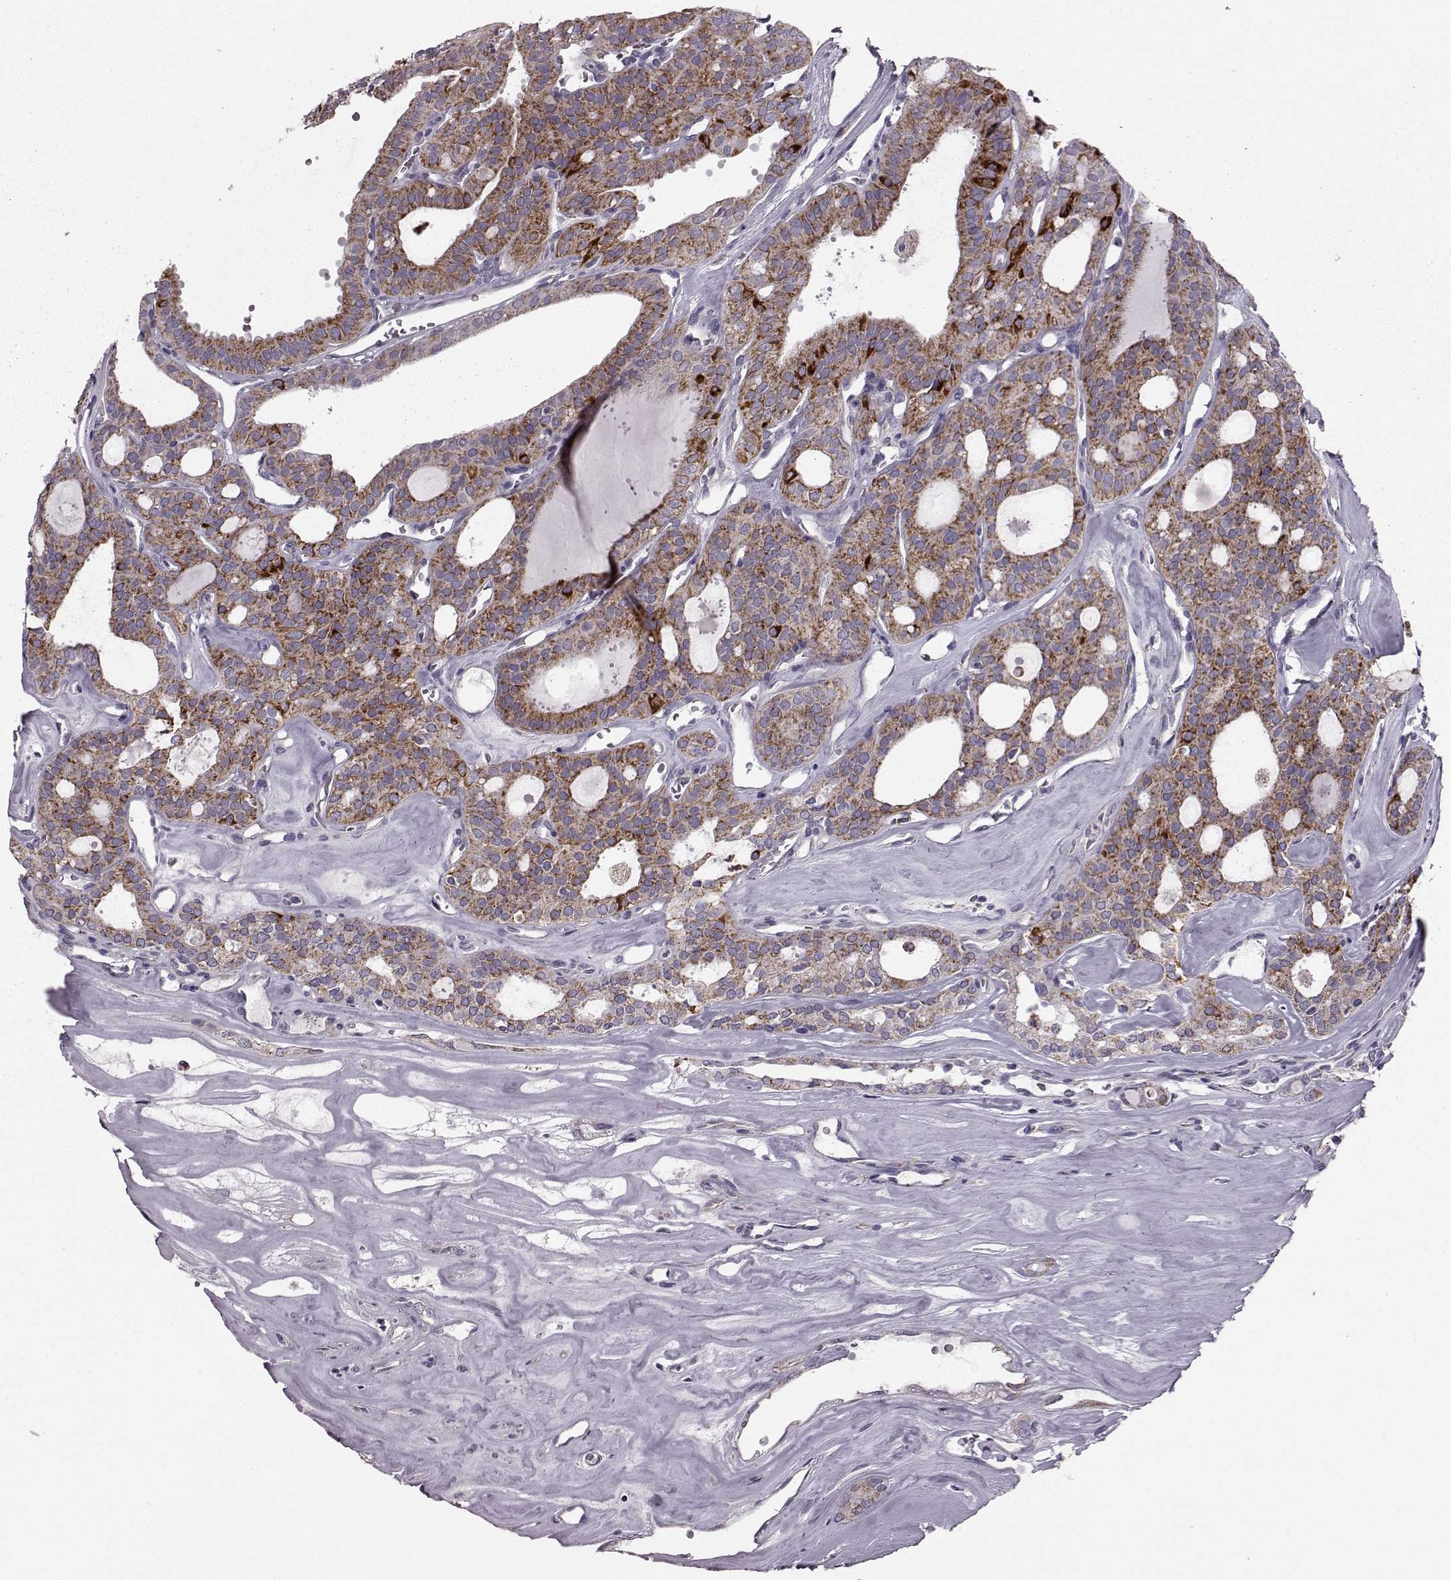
{"staining": {"intensity": "strong", "quantity": ">75%", "location": "cytoplasmic/membranous"}, "tissue": "thyroid cancer", "cell_type": "Tumor cells", "image_type": "cancer", "snomed": [{"axis": "morphology", "description": "Follicular adenoma carcinoma, NOS"}, {"axis": "topography", "description": "Thyroid gland"}], "caption": "Immunohistochemistry image of neoplastic tissue: thyroid follicular adenoma carcinoma stained using immunohistochemistry (IHC) reveals high levels of strong protein expression localized specifically in the cytoplasmic/membranous of tumor cells, appearing as a cytoplasmic/membranous brown color.", "gene": "ATP5MF", "patient": {"sex": "male", "age": 75}}